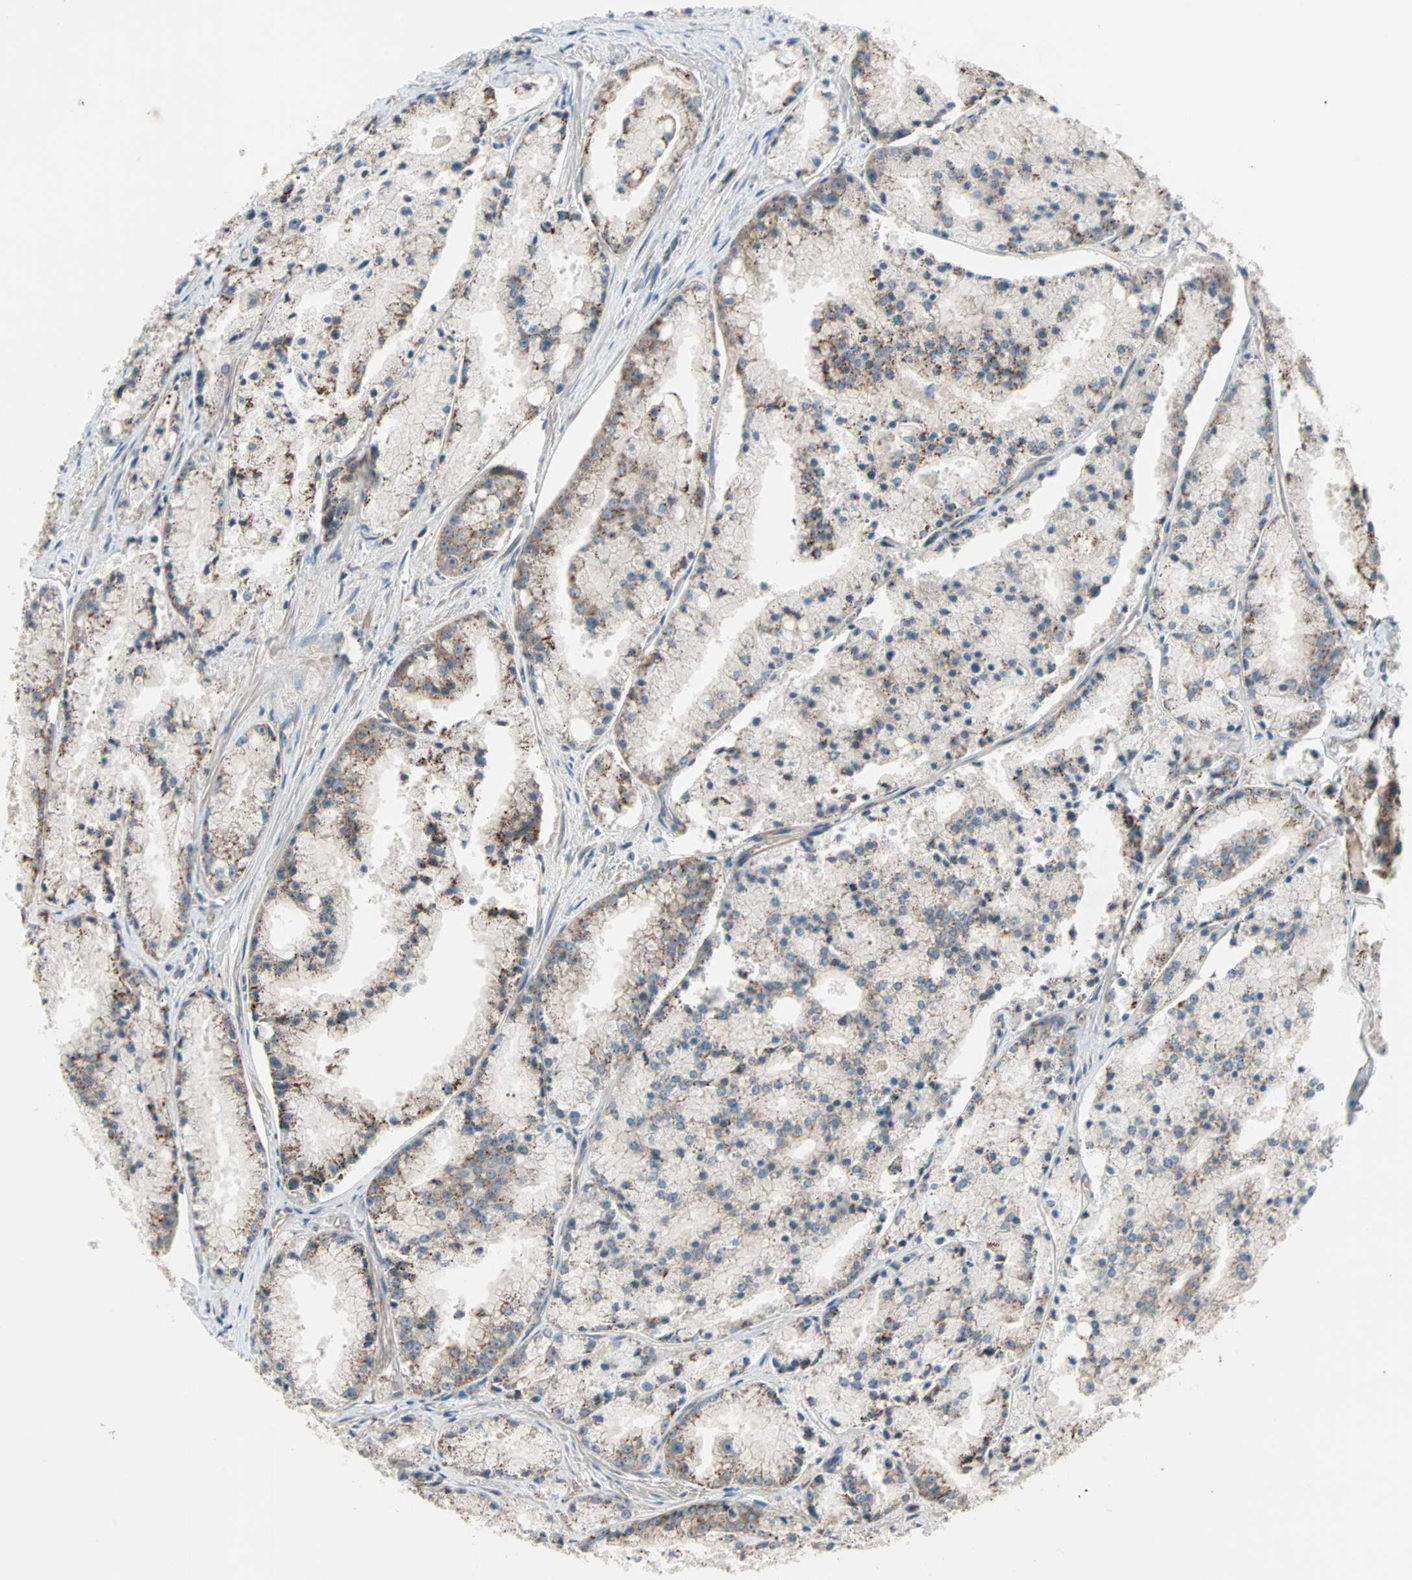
{"staining": {"intensity": "weak", "quantity": "<25%", "location": "cytoplasmic/membranous"}, "tissue": "prostate cancer", "cell_type": "Tumor cells", "image_type": "cancer", "snomed": [{"axis": "morphology", "description": "Adenocarcinoma, Low grade"}, {"axis": "topography", "description": "Prostate"}], "caption": "Histopathology image shows no significant protein positivity in tumor cells of adenocarcinoma (low-grade) (prostate). (Stains: DAB IHC with hematoxylin counter stain, Microscopy: brightfield microscopy at high magnification).", "gene": "PDE8A", "patient": {"sex": "male", "age": 64}}